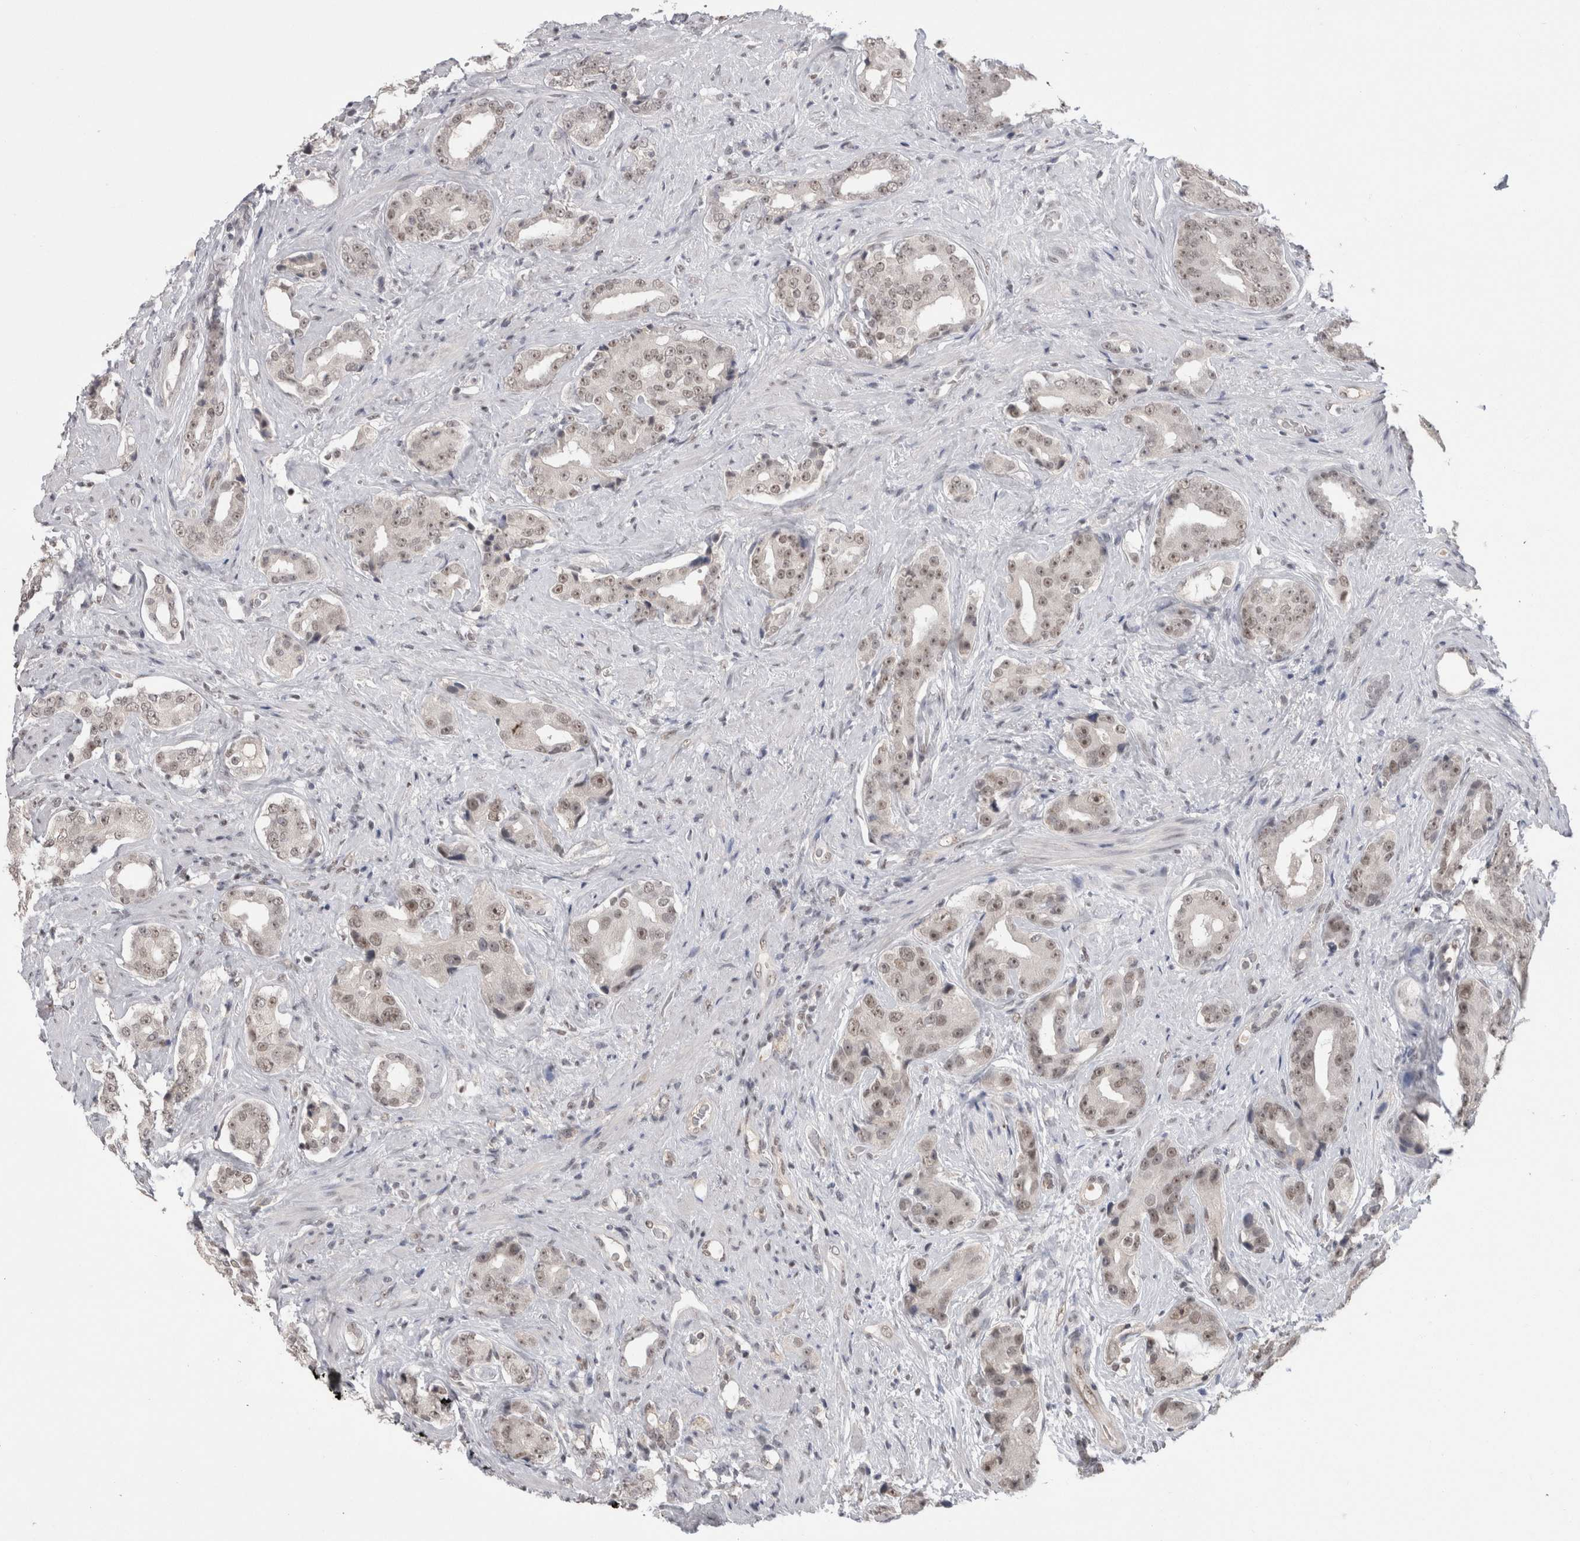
{"staining": {"intensity": "weak", "quantity": "25%-75%", "location": "nuclear"}, "tissue": "prostate cancer", "cell_type": "Tumor cells", "image_type": "cancer", "snomed": [{"axis": "morphology", "description": "Adenocarcinoma, High grade"}, {"axis": "topography", "description": "Prostate"}], "caption": "Prostate adenocarcinoma (high-grade) was stained to show a protein in brown. There is low levels of weak nuclear expression in about 25%-75% of tumor cells.", "gene": "DAXX", "patient": {"sex": "male", "age": 71}}